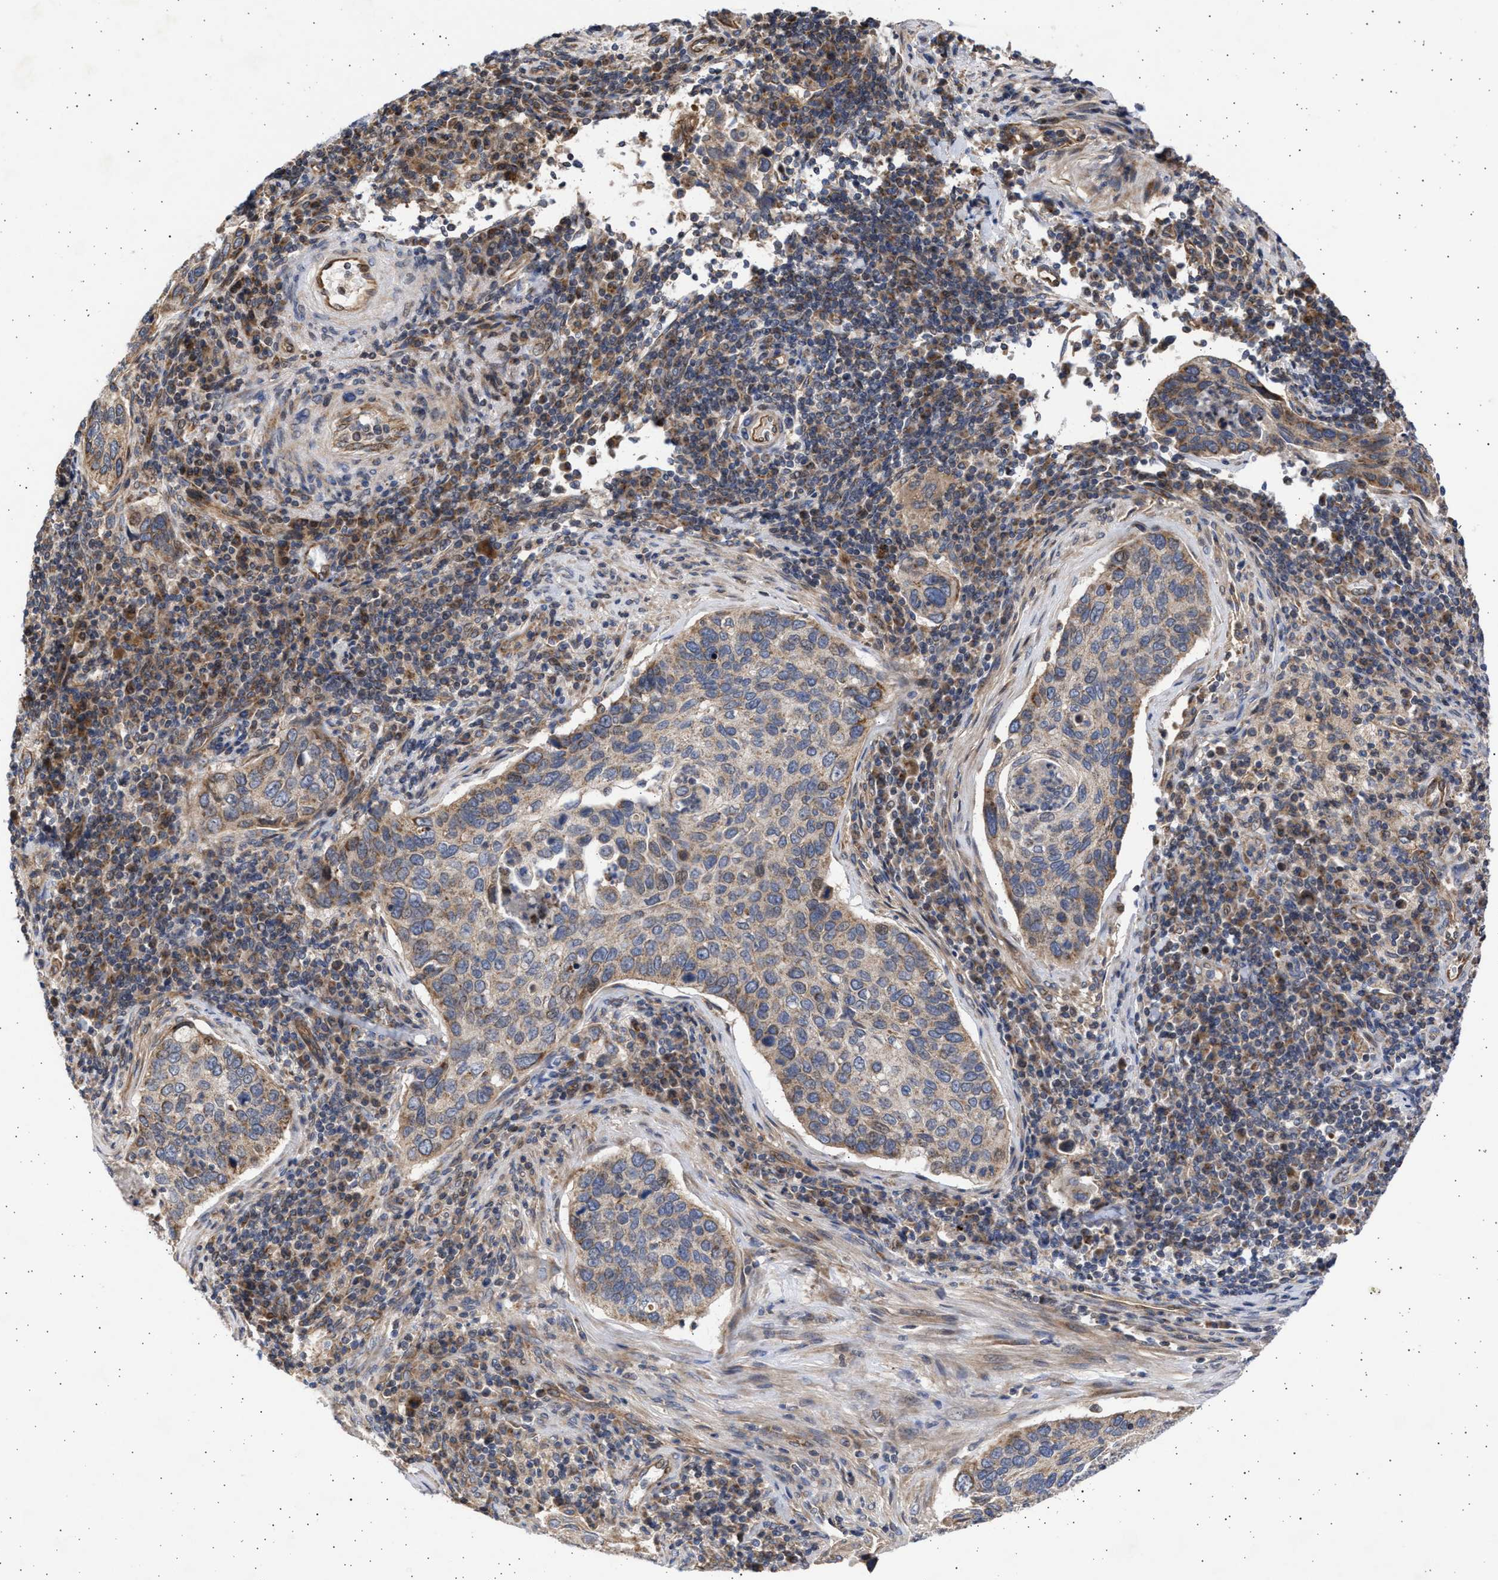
{"staining": {"intensity": "weak", "quantity": ">75%", "location": "cytoplasmic/membranous"}, "tissue": "cervical cancer", "cell_type": "Tumor cells", "image_type": "cancer", "snomed": [{"axis": "morphology", "description": "Squamous cell carcinoma, NOS"}, {"axis": "topography", "description": "Cervix"}], "caption": "A brown stain highlights weak cytoplasmic/membranous positivity of a protein in human cervical squamous cell carcinoma tumor cells.", "gene": "TTC19", "patient": {"sex": "female", "age": 53}}